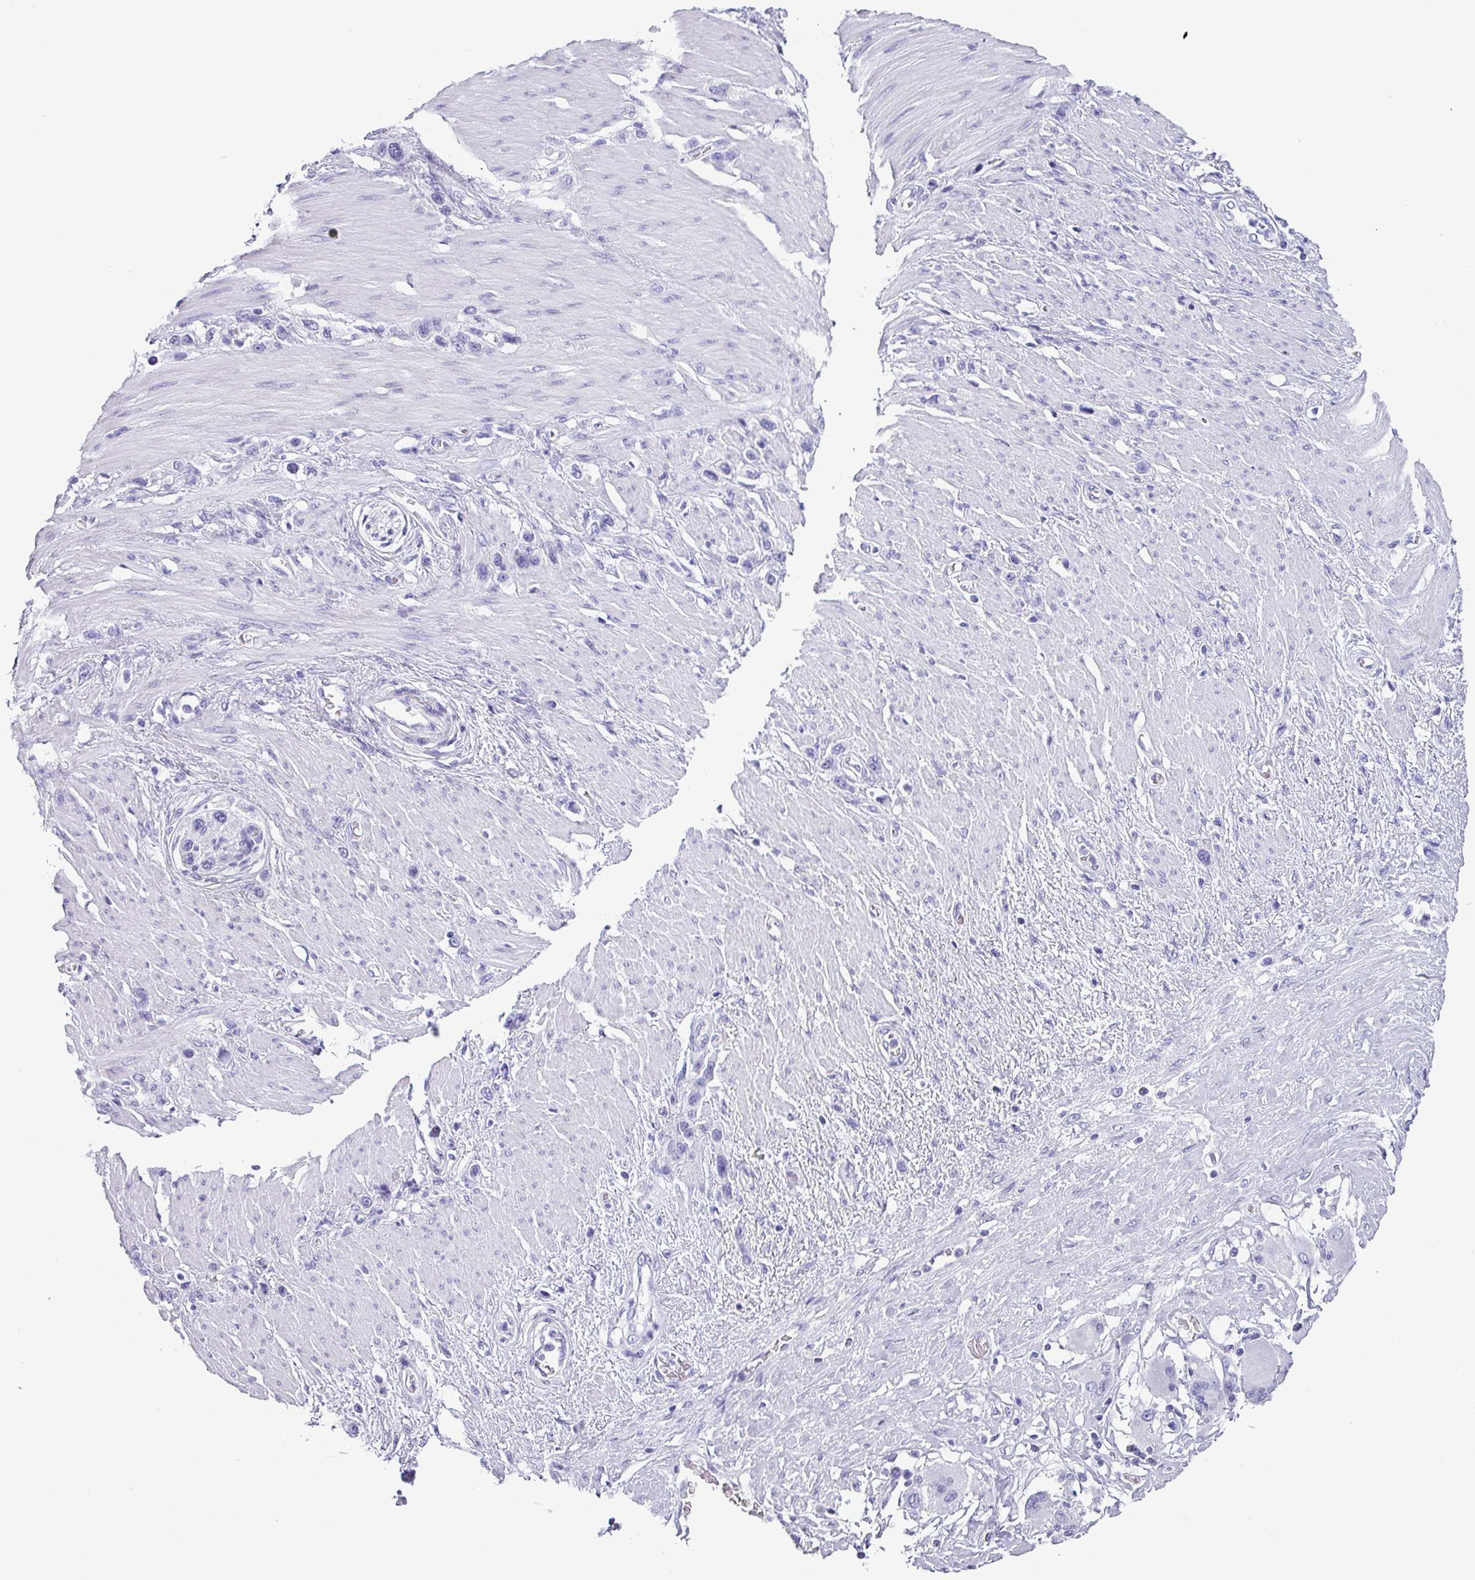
{"staining": {"intensity": "negative", "quantity": "none", "location": "none"}, "tissue": "stomach cancer", "cell_type": "Tumor cells", "image_type": "cancer", "snomed": [{"axis": "morphology", "description": "Adenocarcinoma, NOS"}, {"axis": "morphology", "description": "Adenocarcinoma, High grade"}, {"axis": "topography", "description": "Stomach, upper"}, {"axis": "topography", "description": "Stomach, lower"}], "caption": "An image of human adenocarcinoma (high-grade) (stomach) is negative for staining in tumor cells. (DAB (3,3'-diaminobenzidine) IHC, high magnification).", "gene": "ZNF568", "patient": {"sex": "female", "age": 65}}